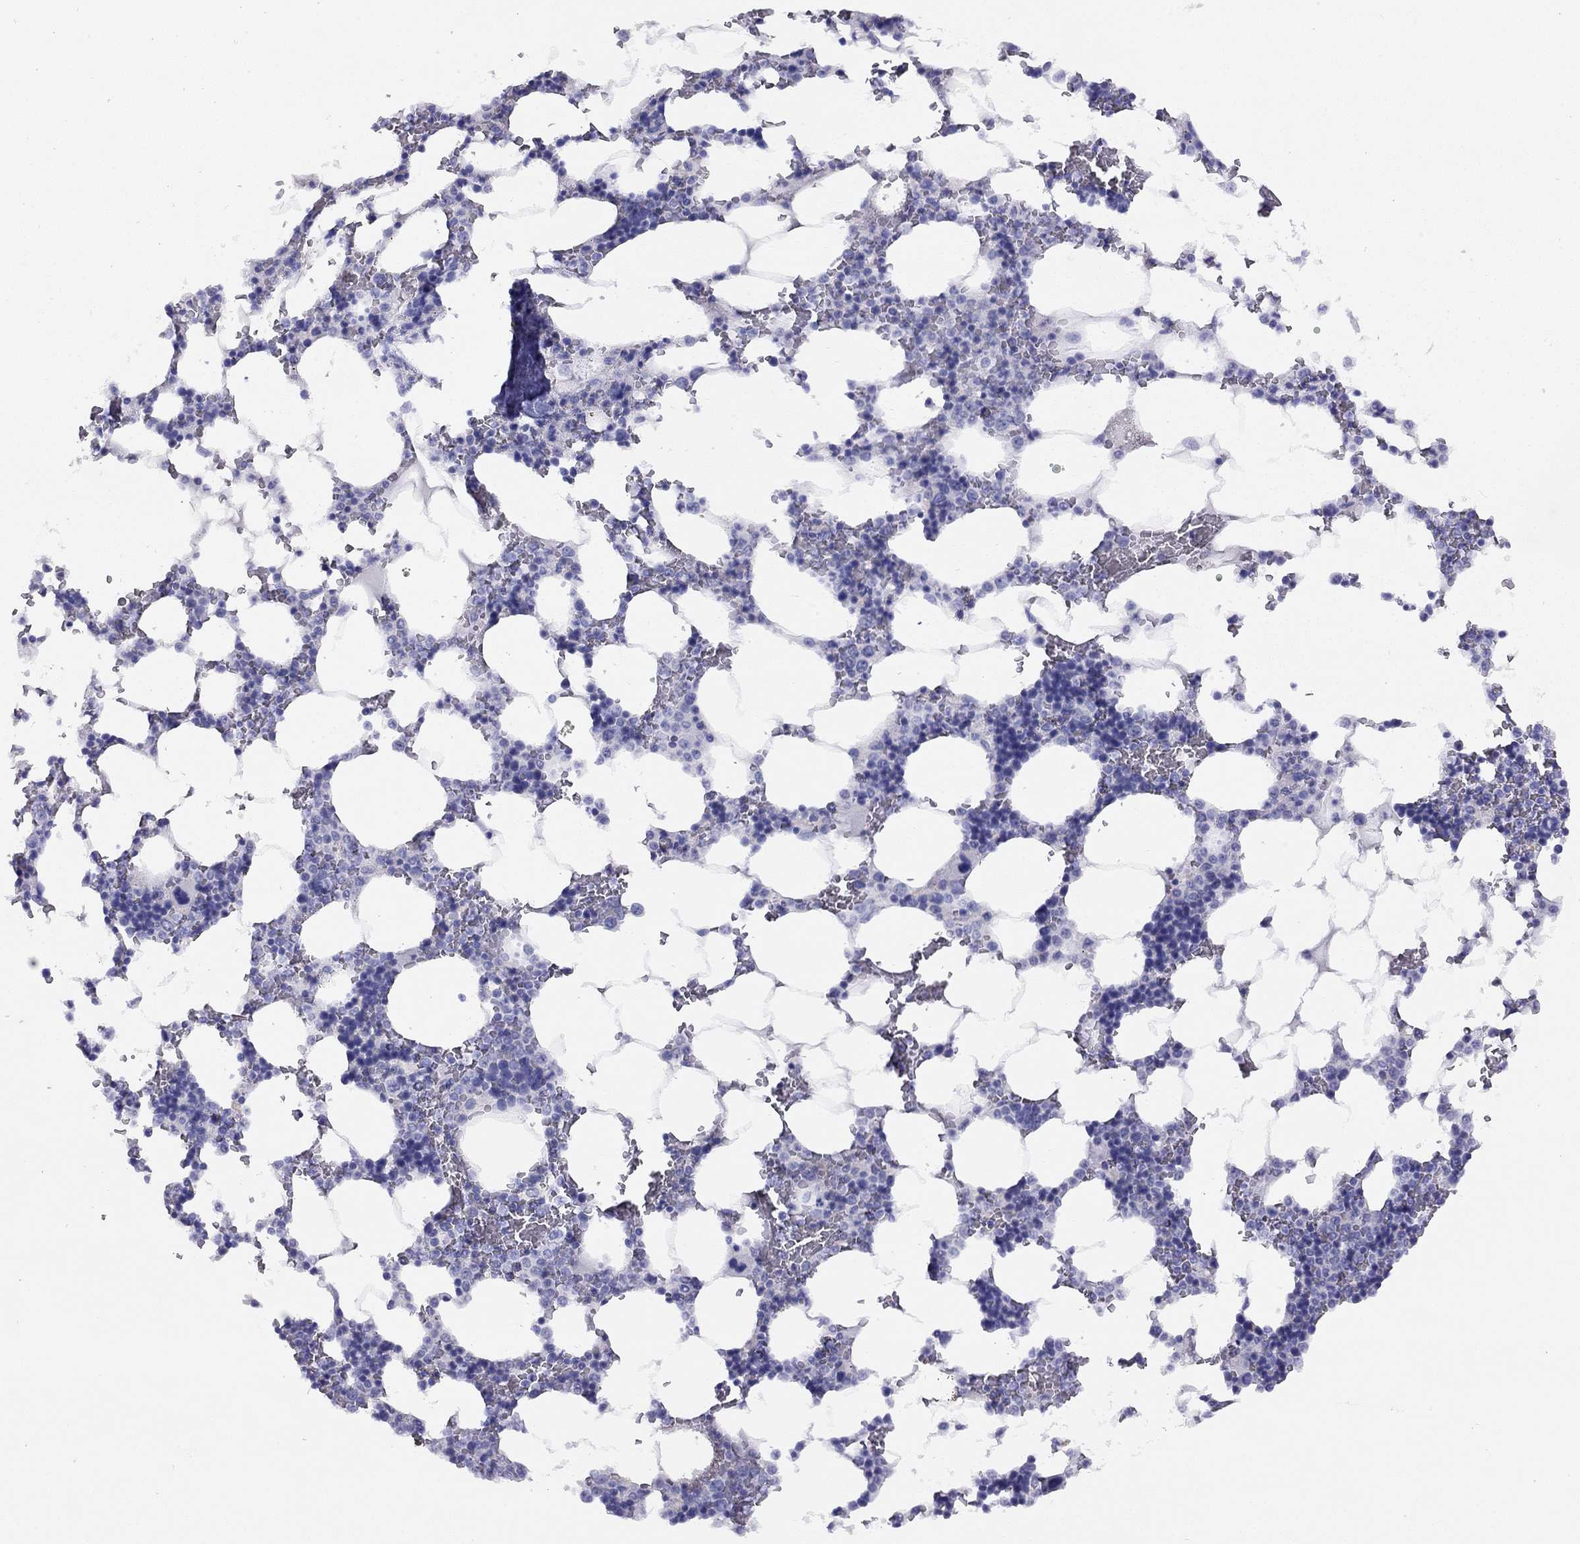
{"staining": {"intensity": "negative", "quantity": "none", "location": "none"}, "tissue": "bone marrow", "cell_type": "Hematopoietic cells", "image_type": "normal", "snomed": [{"axis": "morphology", "description": "Normal tissue, NOS"}, {"axis": "topography", "description": "Bone marrow"}], "caption": "Hematopoietic cells are negative for brown protein staining in benign bone marrow. The staining is performed using DAB (3,3'-diaminobenzidine) brown chromogen with nuclei counter-stained in using hematoxylin.", "gene": "LRIT2", "patient": {"sex": "male", "age": 51}}